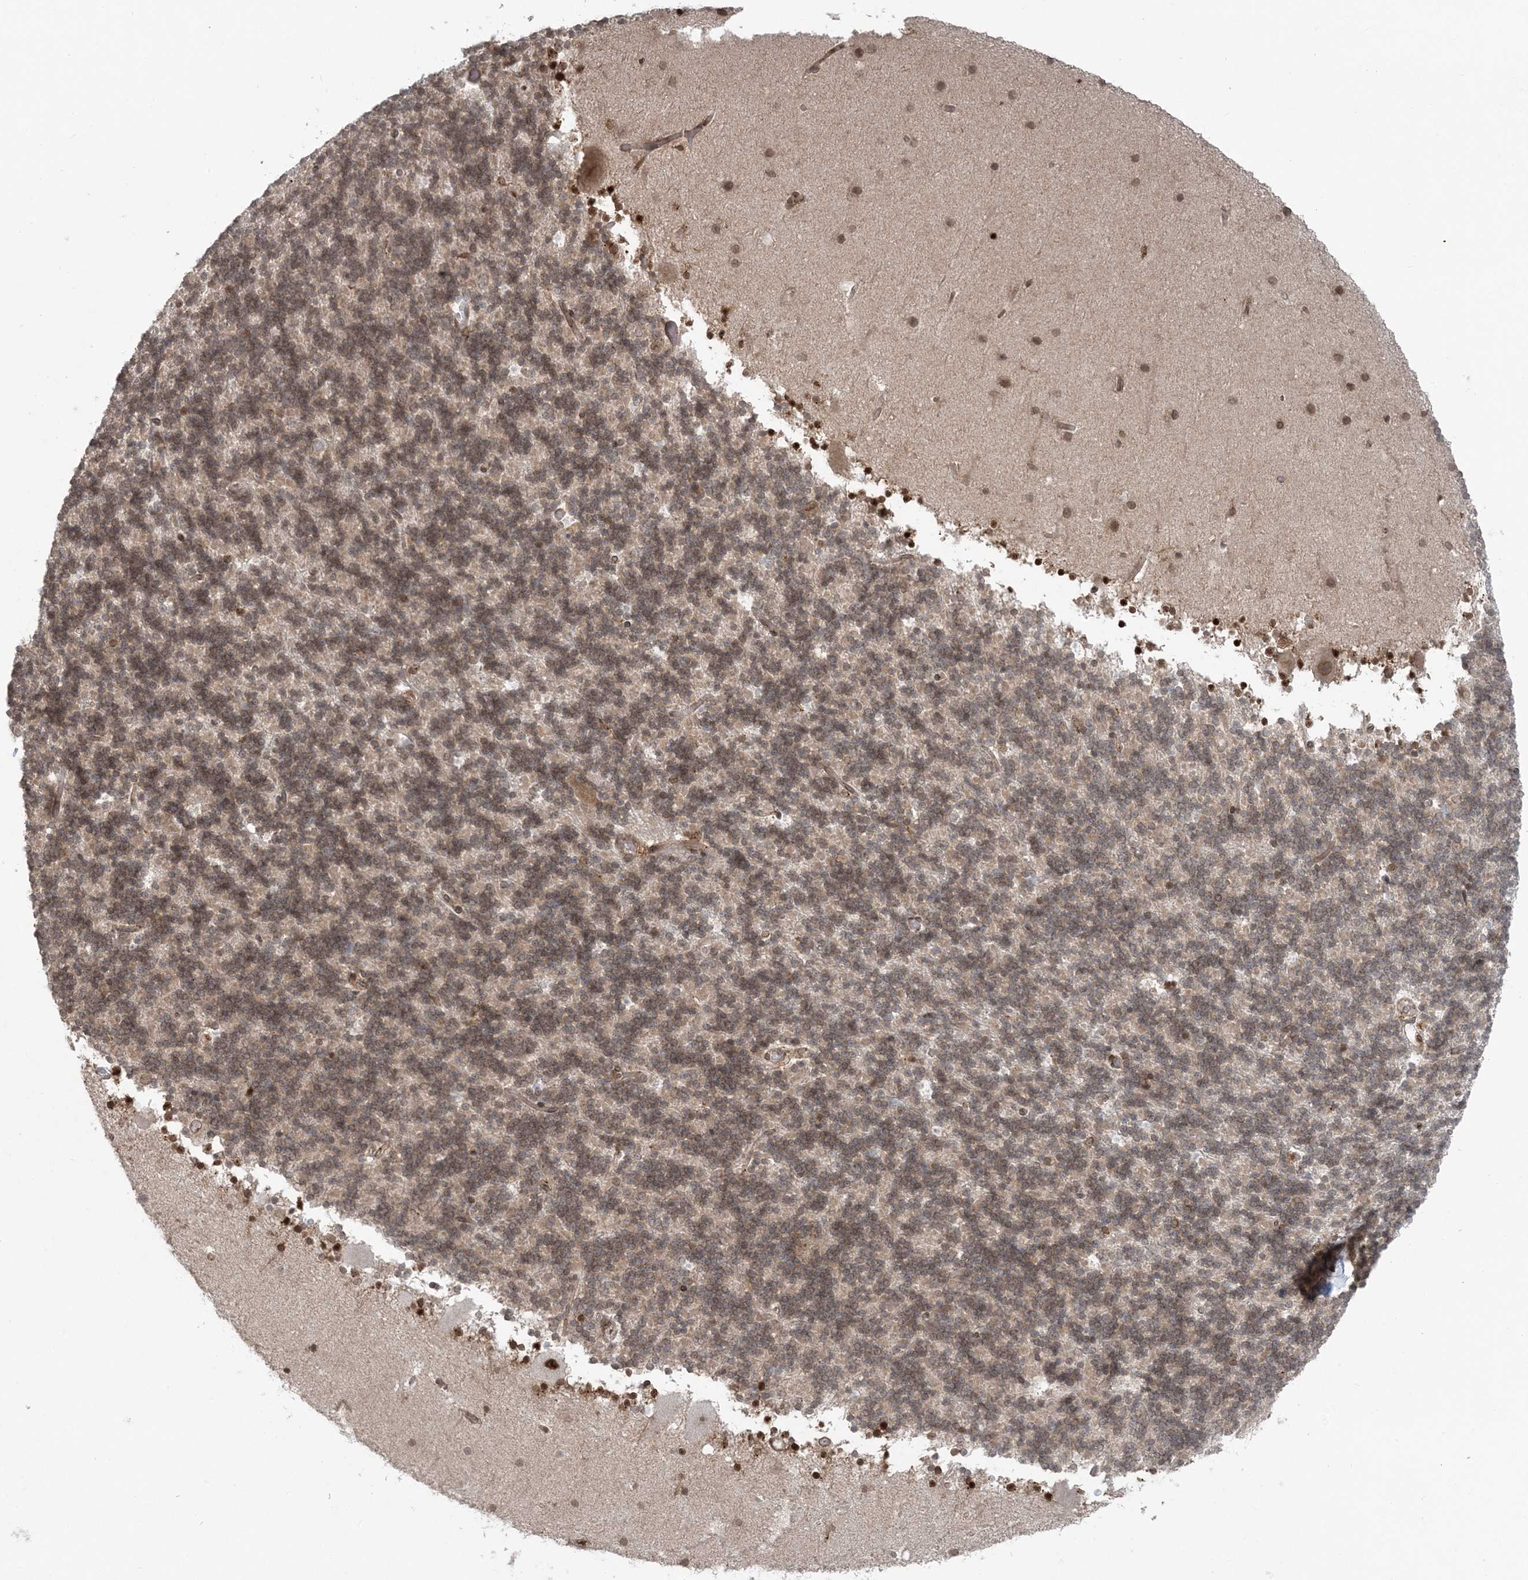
{"staining": {"intensity": "moderate", "quantity": ">75%", "location": "nuclear"}, "tissue": "cerebellum", "cell_type": "Cells in granular layer", "image_type": "normal", "snomed": [{"axis": "morphology", "description": "Normal tissue, NOS"}, {"axis": "topography", "description": "Cerebellum"}], "caption": "This is an image of immunohistochemistry (IHC) staining of unremarkable cerebellum, which shows moderate staining in the nuclear of cells in granular layer.", "gene": "DDX19B", "patient": {"sex": "male", "age": 57}}